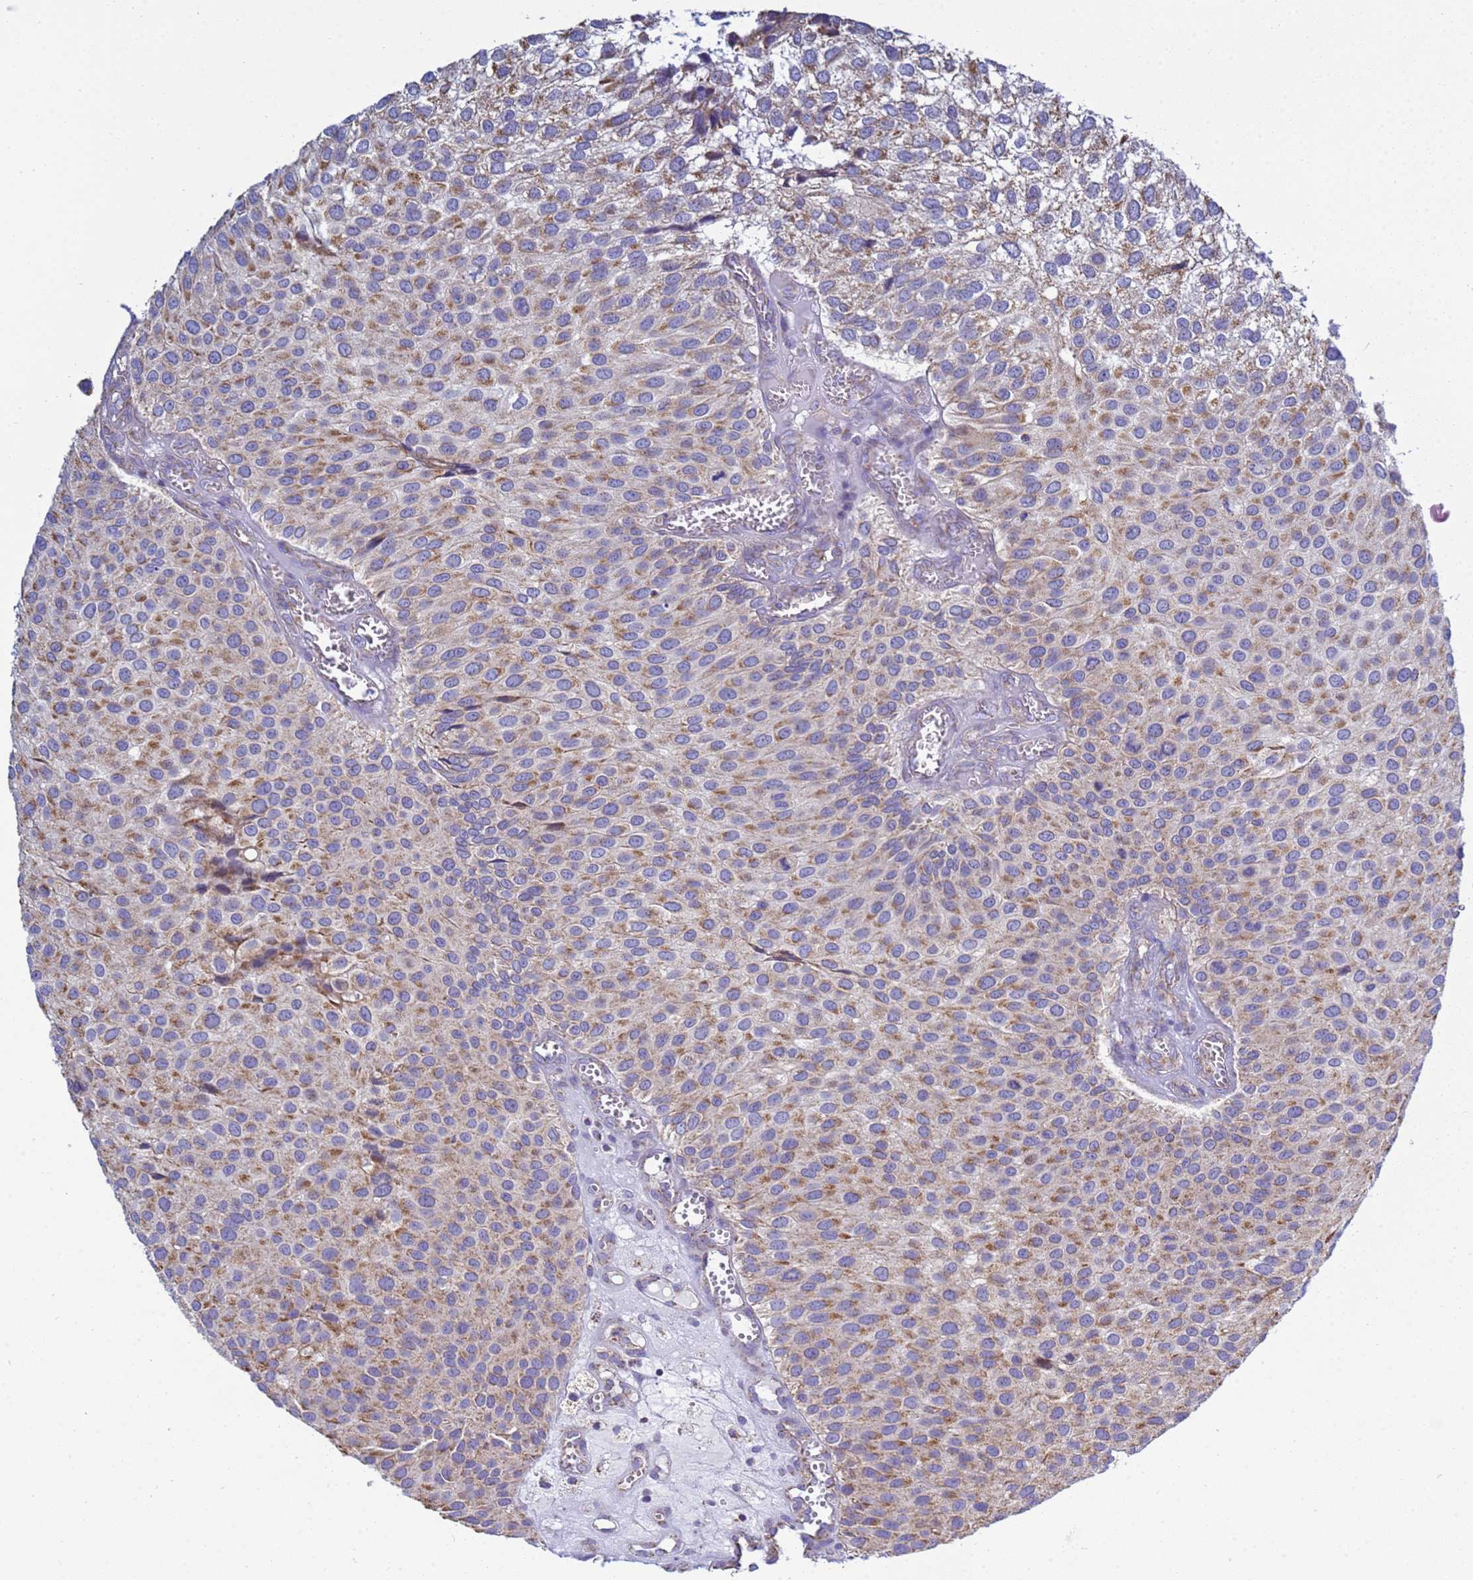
{"staining": {"intensity": "moderate", "quantity": "25%-75%", "location": "cytoplasmic/membranous"}, "tissue": "urothelial cancer", "cell_type": "Tumor cells", "image_type": "cancer", "snomed": [{"axis": "morphology", "description": "Urothelial carcinoma, Low grade"}, {"axis": "topography", "description": "Urinary bladder"}], "caption": "Immunohistochemistry histopathology image of urothelial cancer stained for a protein (brown), which displays medium levels of moderate cytoplasmic/membranous staining in about 25%-75% of tumor cells.", "gene": "COQ4", "patient": {"sex": "male", "age": 88}}